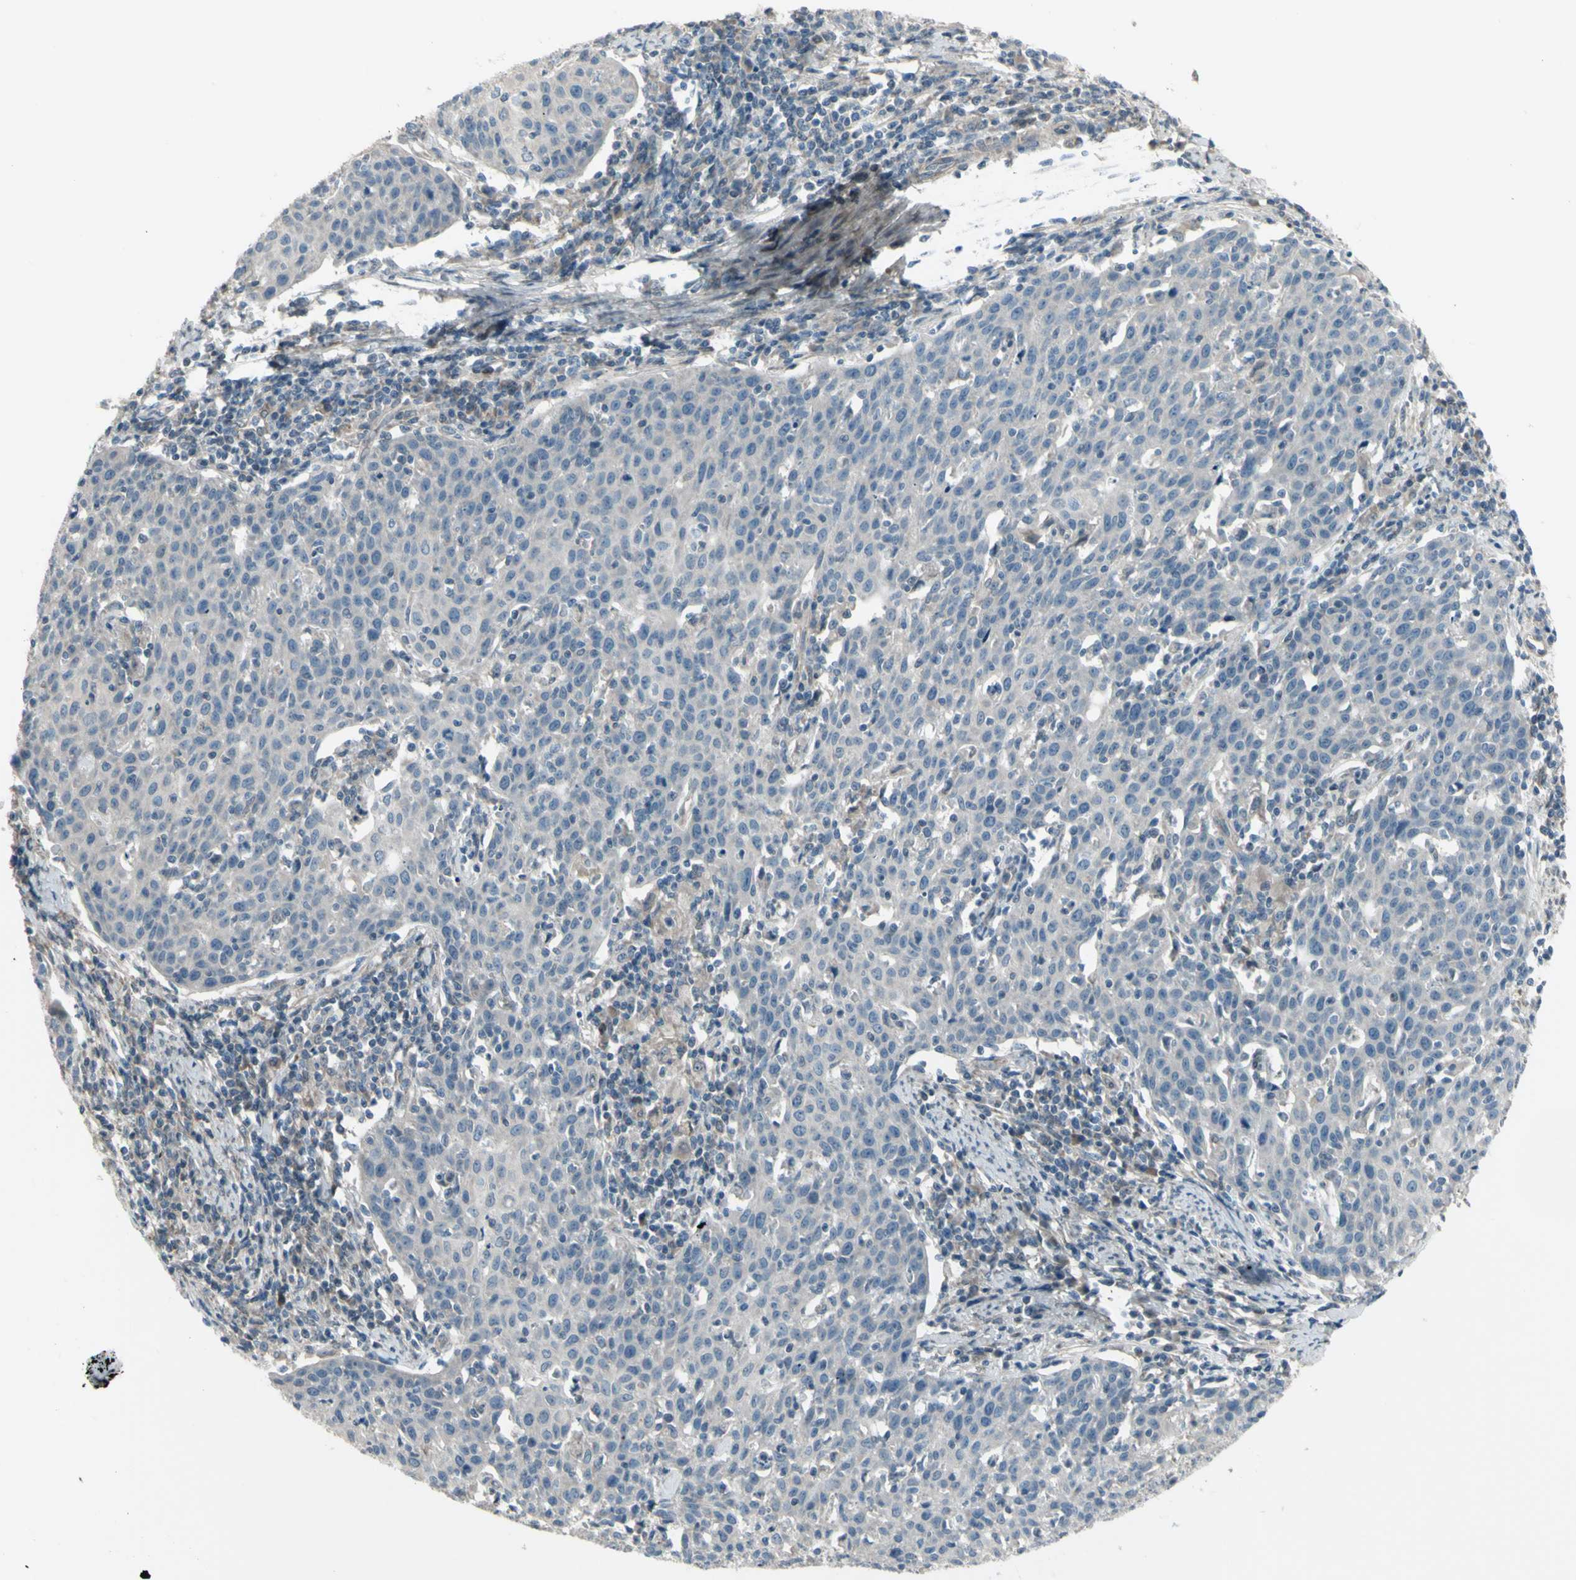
{"staining": {"intensity": "negative", "quantity": "none", "location": "none"}, "tissue": "cervical cancer", "cell_type": "Tumor cells", "image_type": "cancer", "snomed": [{"axis": "morphology", "description": "Squamous cell carcinoma, NOS"}, {"axis": "topography", "description": "Cervix"}], "caption": "Immunohistochemical staining of human cervical cancer displays no significant staining in tumor cells.", "gene": "NAXD", "patient": {"sex": "female", "age": 38}}